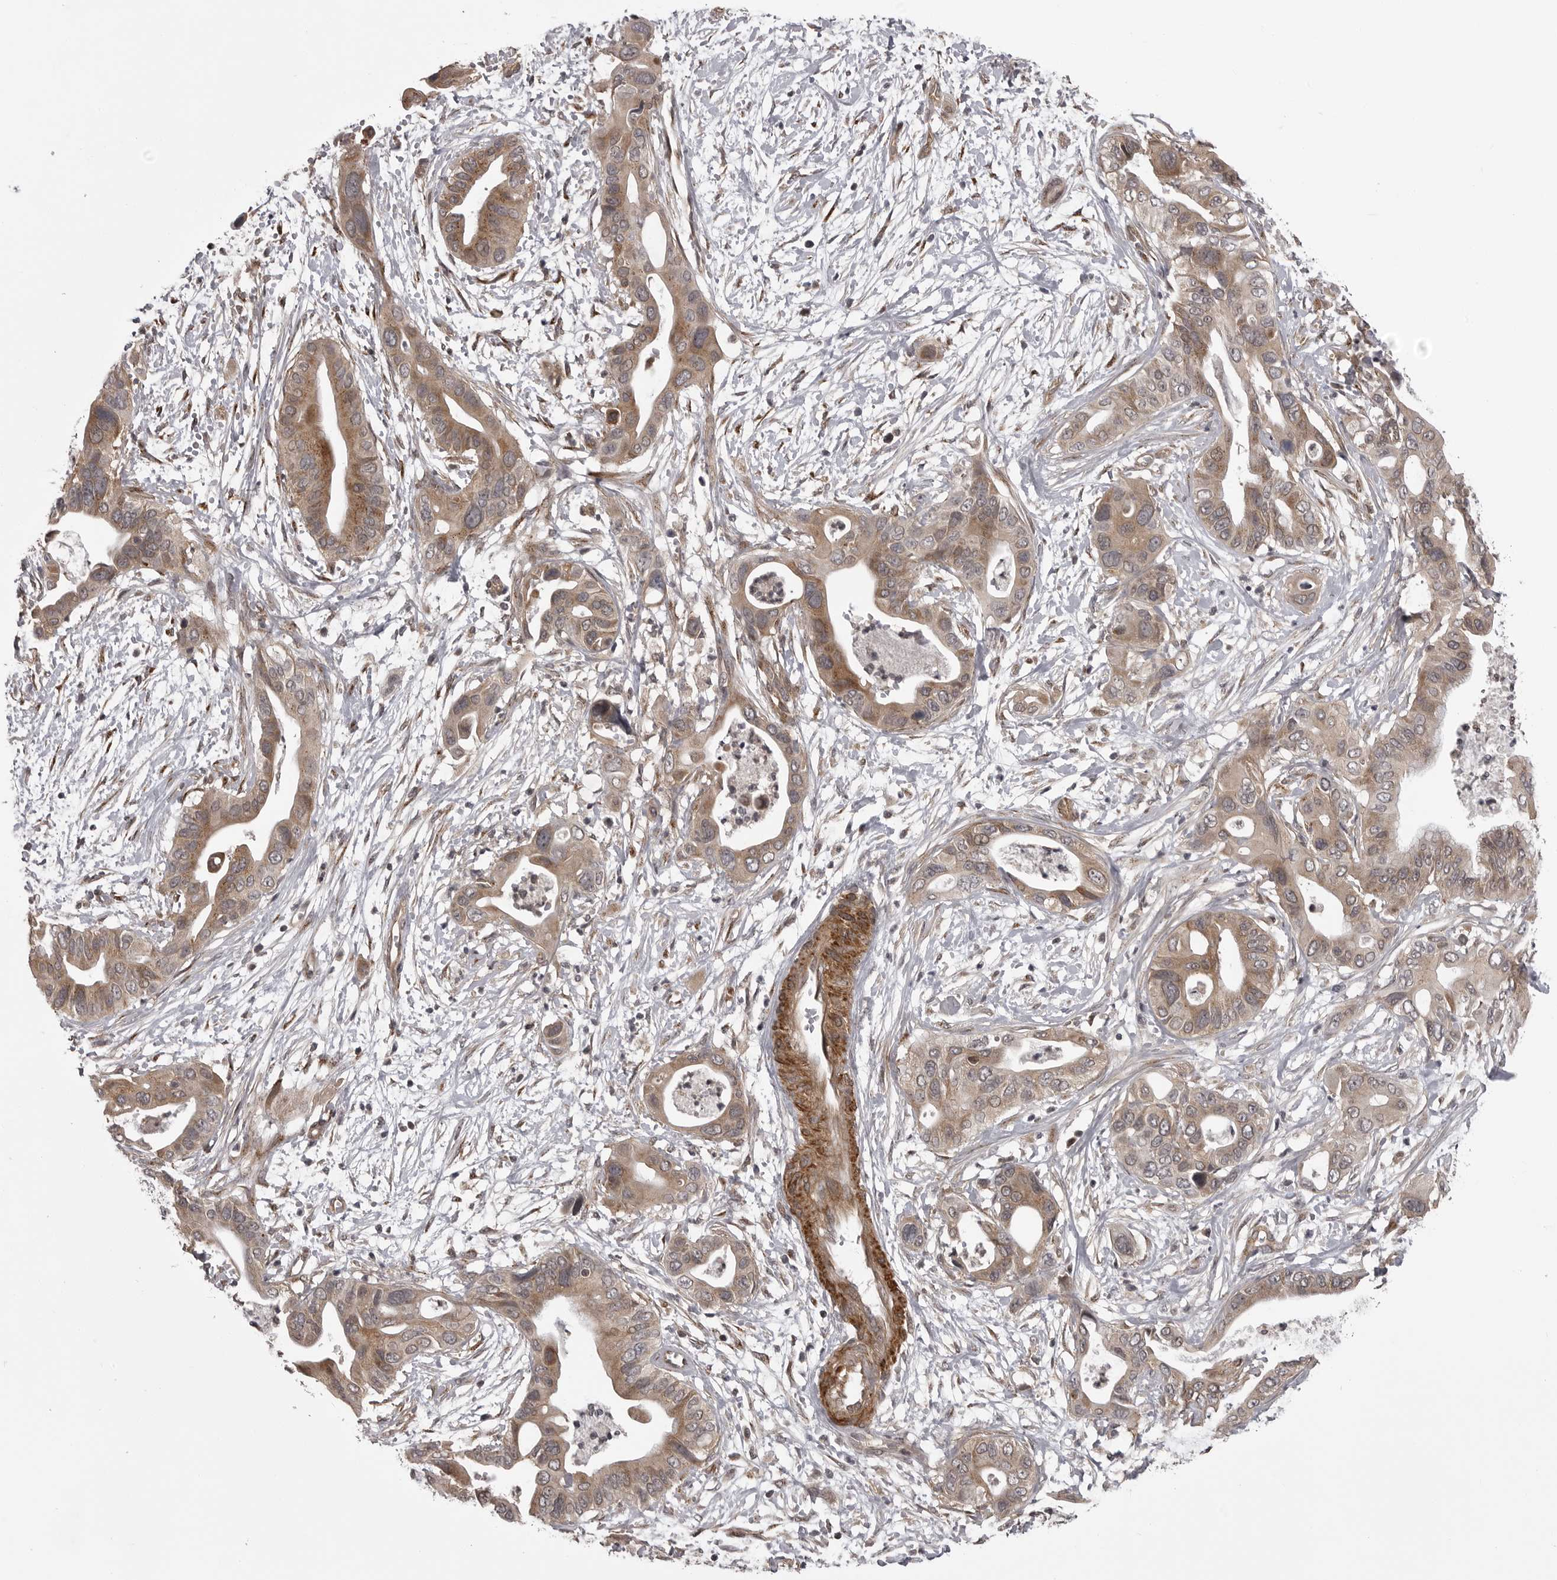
{"staining": {"intensity": "moderate", "quantity": ">75%", "location": "cytoplasmic/membranous"}, "tissue": "pancreatic cancer", "cell_type": "Tumor cells", "image_type": "cancer", "snomed": [{"axis": "morphology", "description": "Adenocarcinoma, NOS"}, {"axis": "topography", "description": "Pancreas"}], "caption": "Protein staining of pancreatic adenocarcinoma tissue reveals moderate cytoplasmic/membranous staining in approximately >75% of tumor cells. (IHC, brightfield microscopy, high magnification).", "gene": "SNX16", "patient": {"sex": "male", "age": 66}}